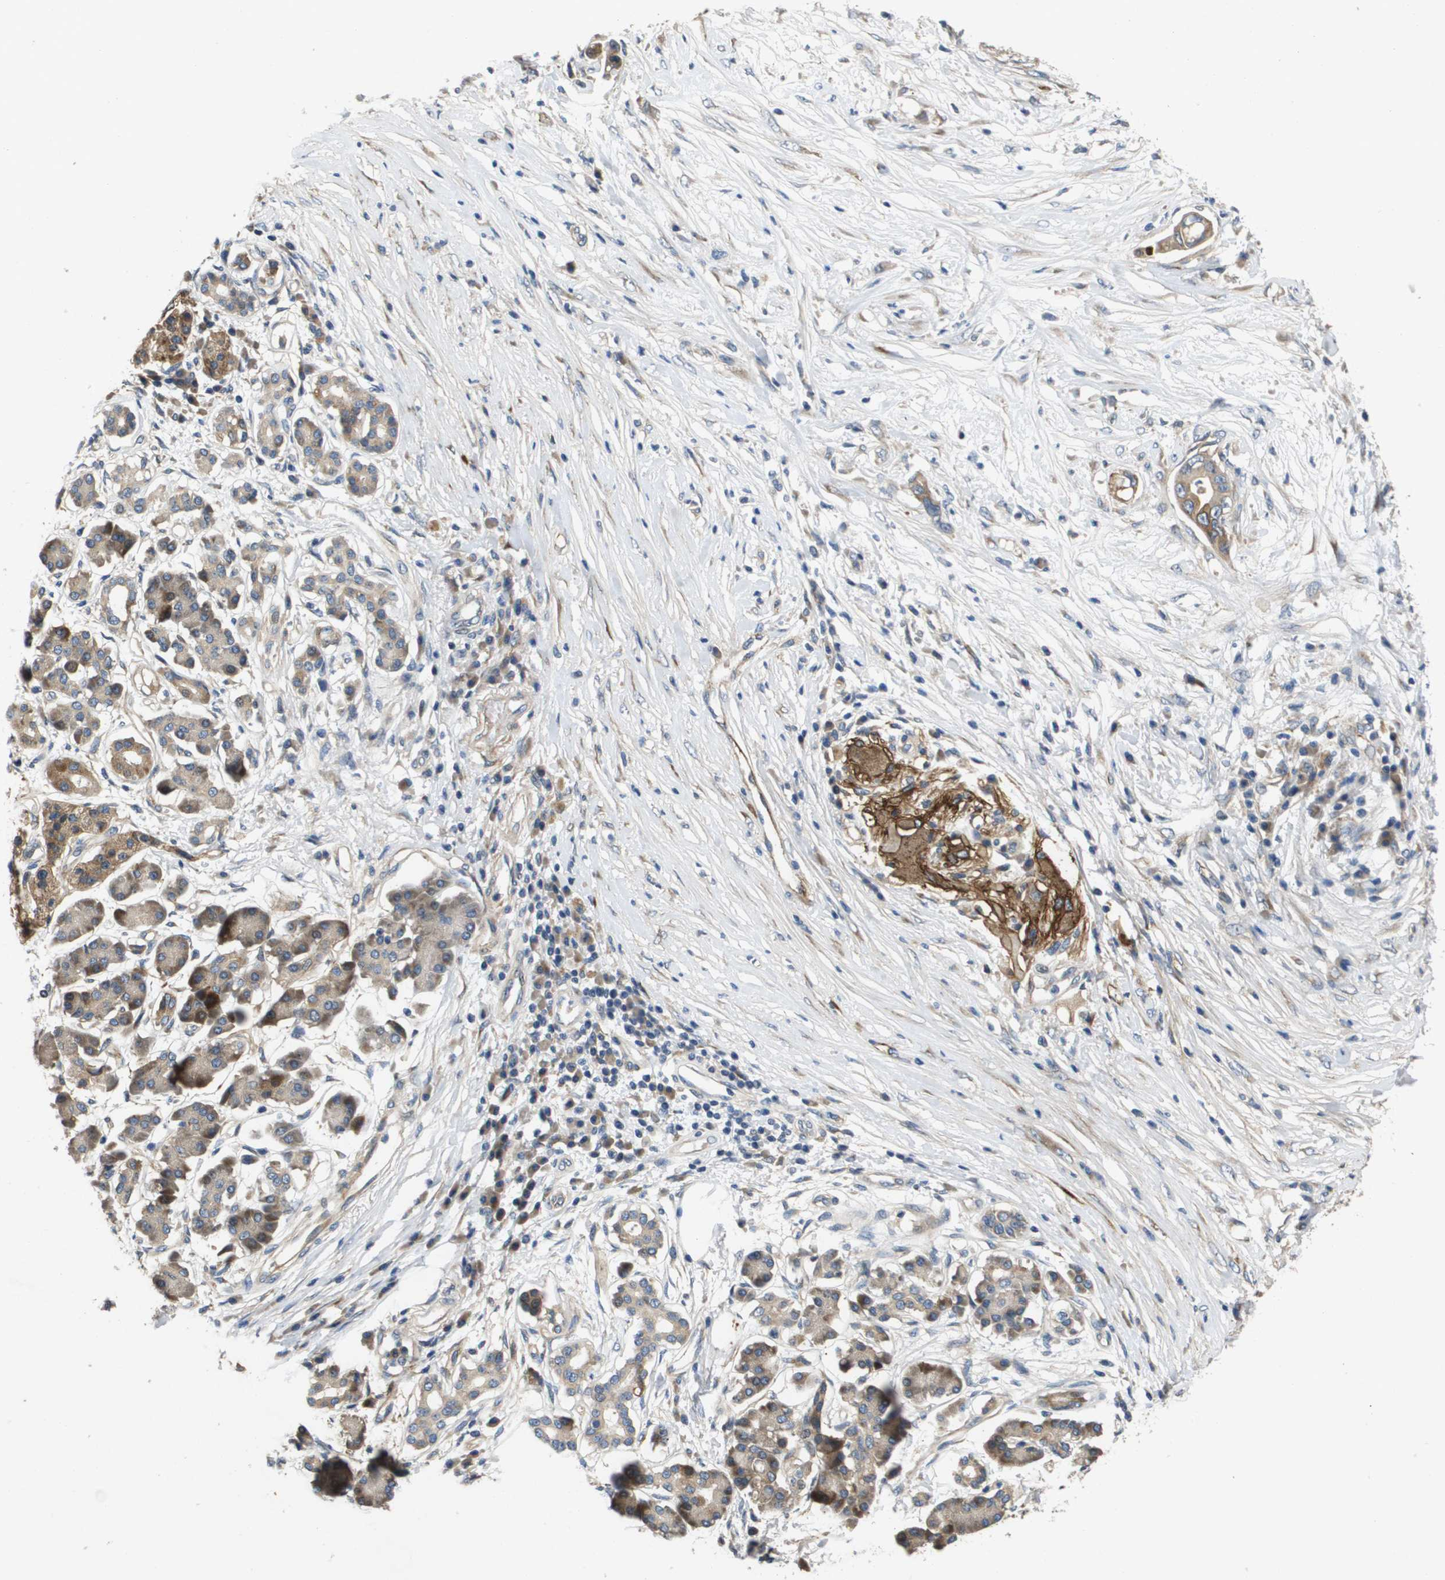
{"staining": {"intensity": "weak", "quantity": ">75%", "location": "cytoplasmic/membranous"}, "tissue": "pancreatic cancer", "cell_type": "Tumor cells", "image_type": "cancer", "snomed": [{"axis": "morphology", "description": "Adenocarcinoma, NOS"}, {"axis": "topography", "description": "Pancreas"}], "caption": "Weak cytoplasmic/membranous positivity for a protein is appreciated in about >75% of tumor cells of pancreatic cancer (adenocarcinoma) using immunohistochemistry (IHC).", "gene": "ENTPD2", "patient": {"sex": "male", "age": 77}}